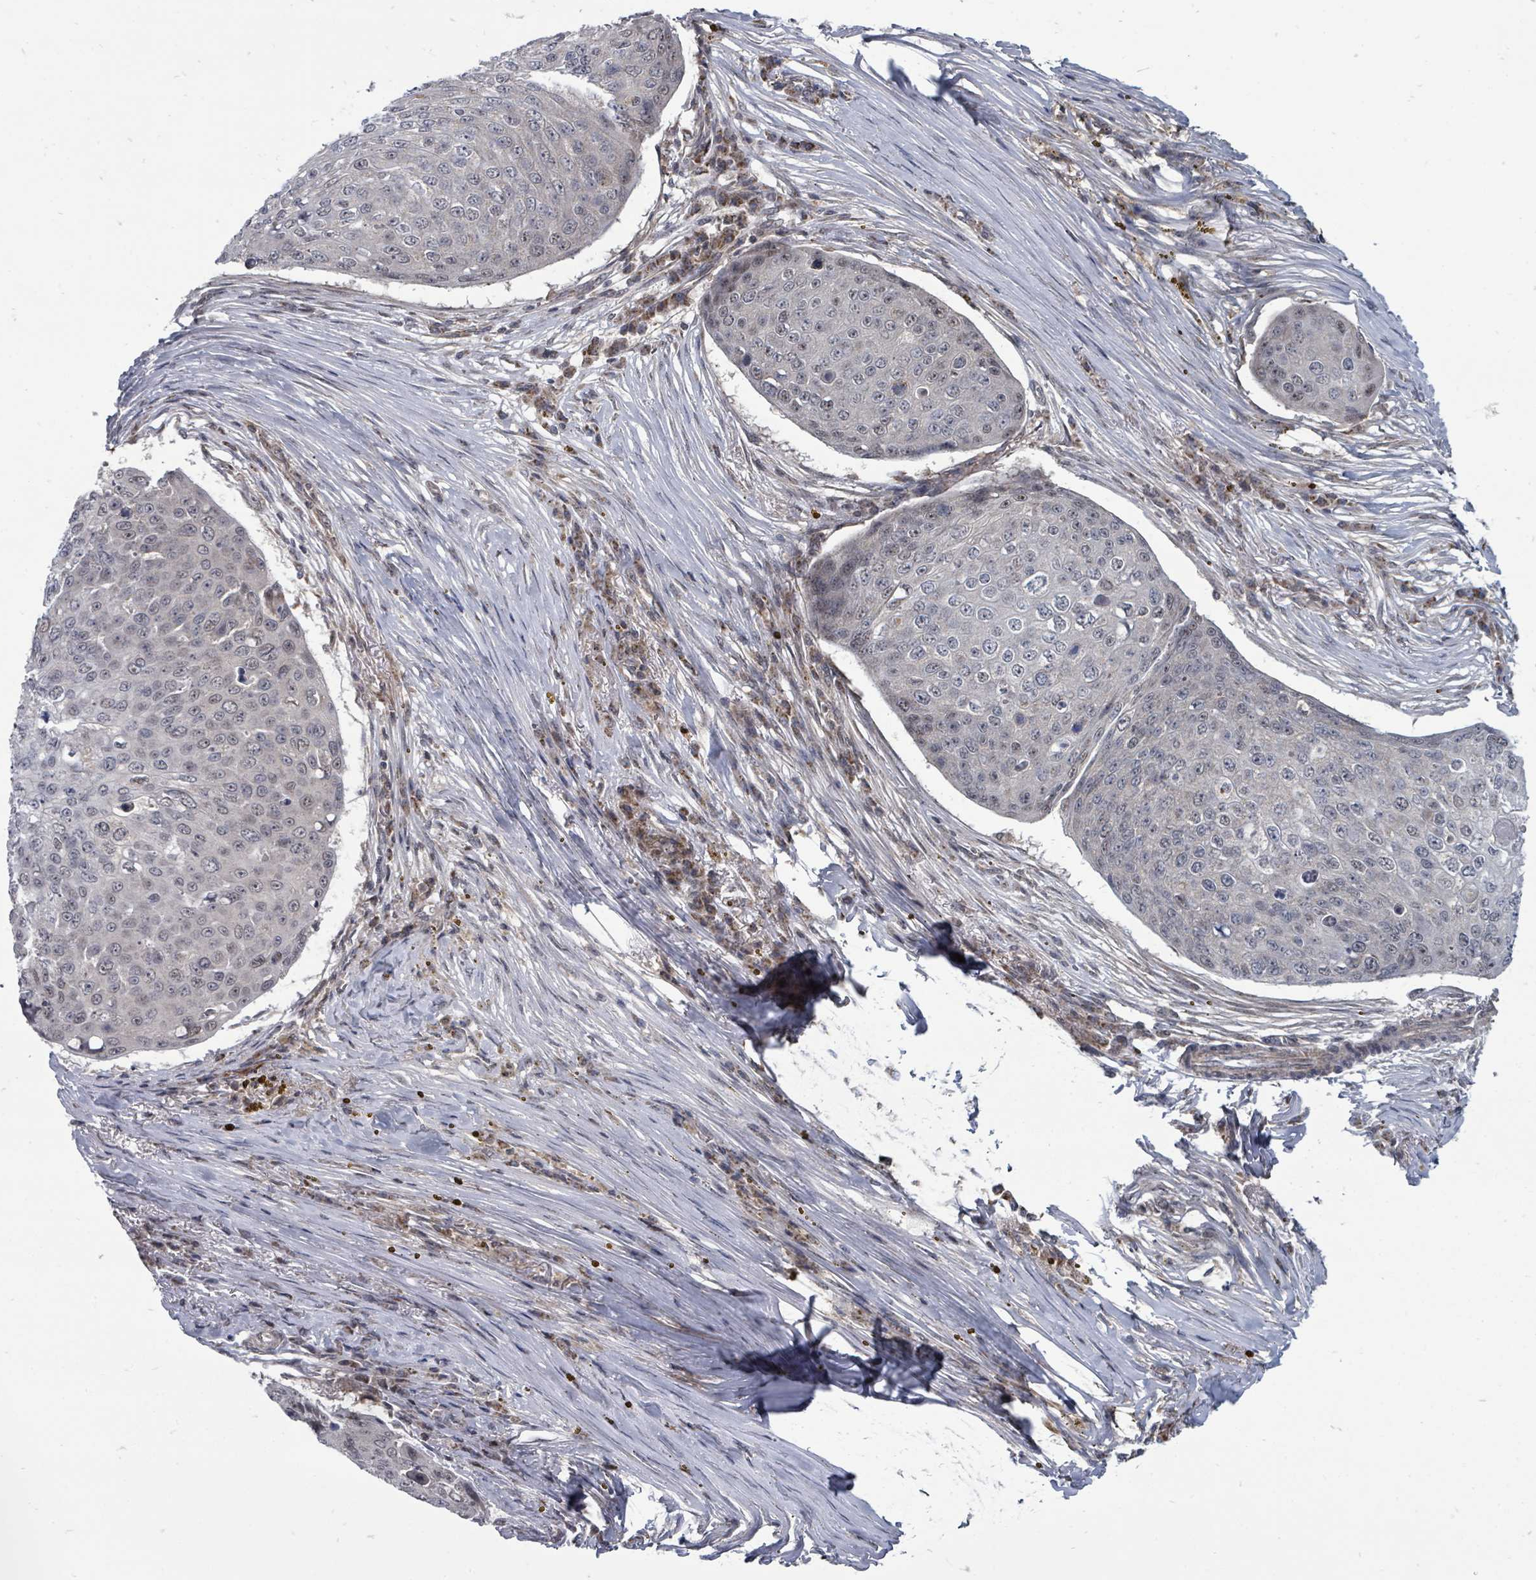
{"staining": {"intensity": "weak", "quantity": "<25%", "location": "nuclear"}, "tissue": "skin cancer", "cell_type": "Tumor cells", "image_type": "cancer", "snomed": [{"axis": "morphology", "description": "Squamous cell carcinoma, NOS"}, {"axis": "topography", "description": "Skin"}], "caption": "Protein analysis of skin cancer (squamous cell carcinoma) exhibits no significant staining in tumor cells.", "gene": "MAGOHB", "patient": {"sex": "male", "age": 71}}